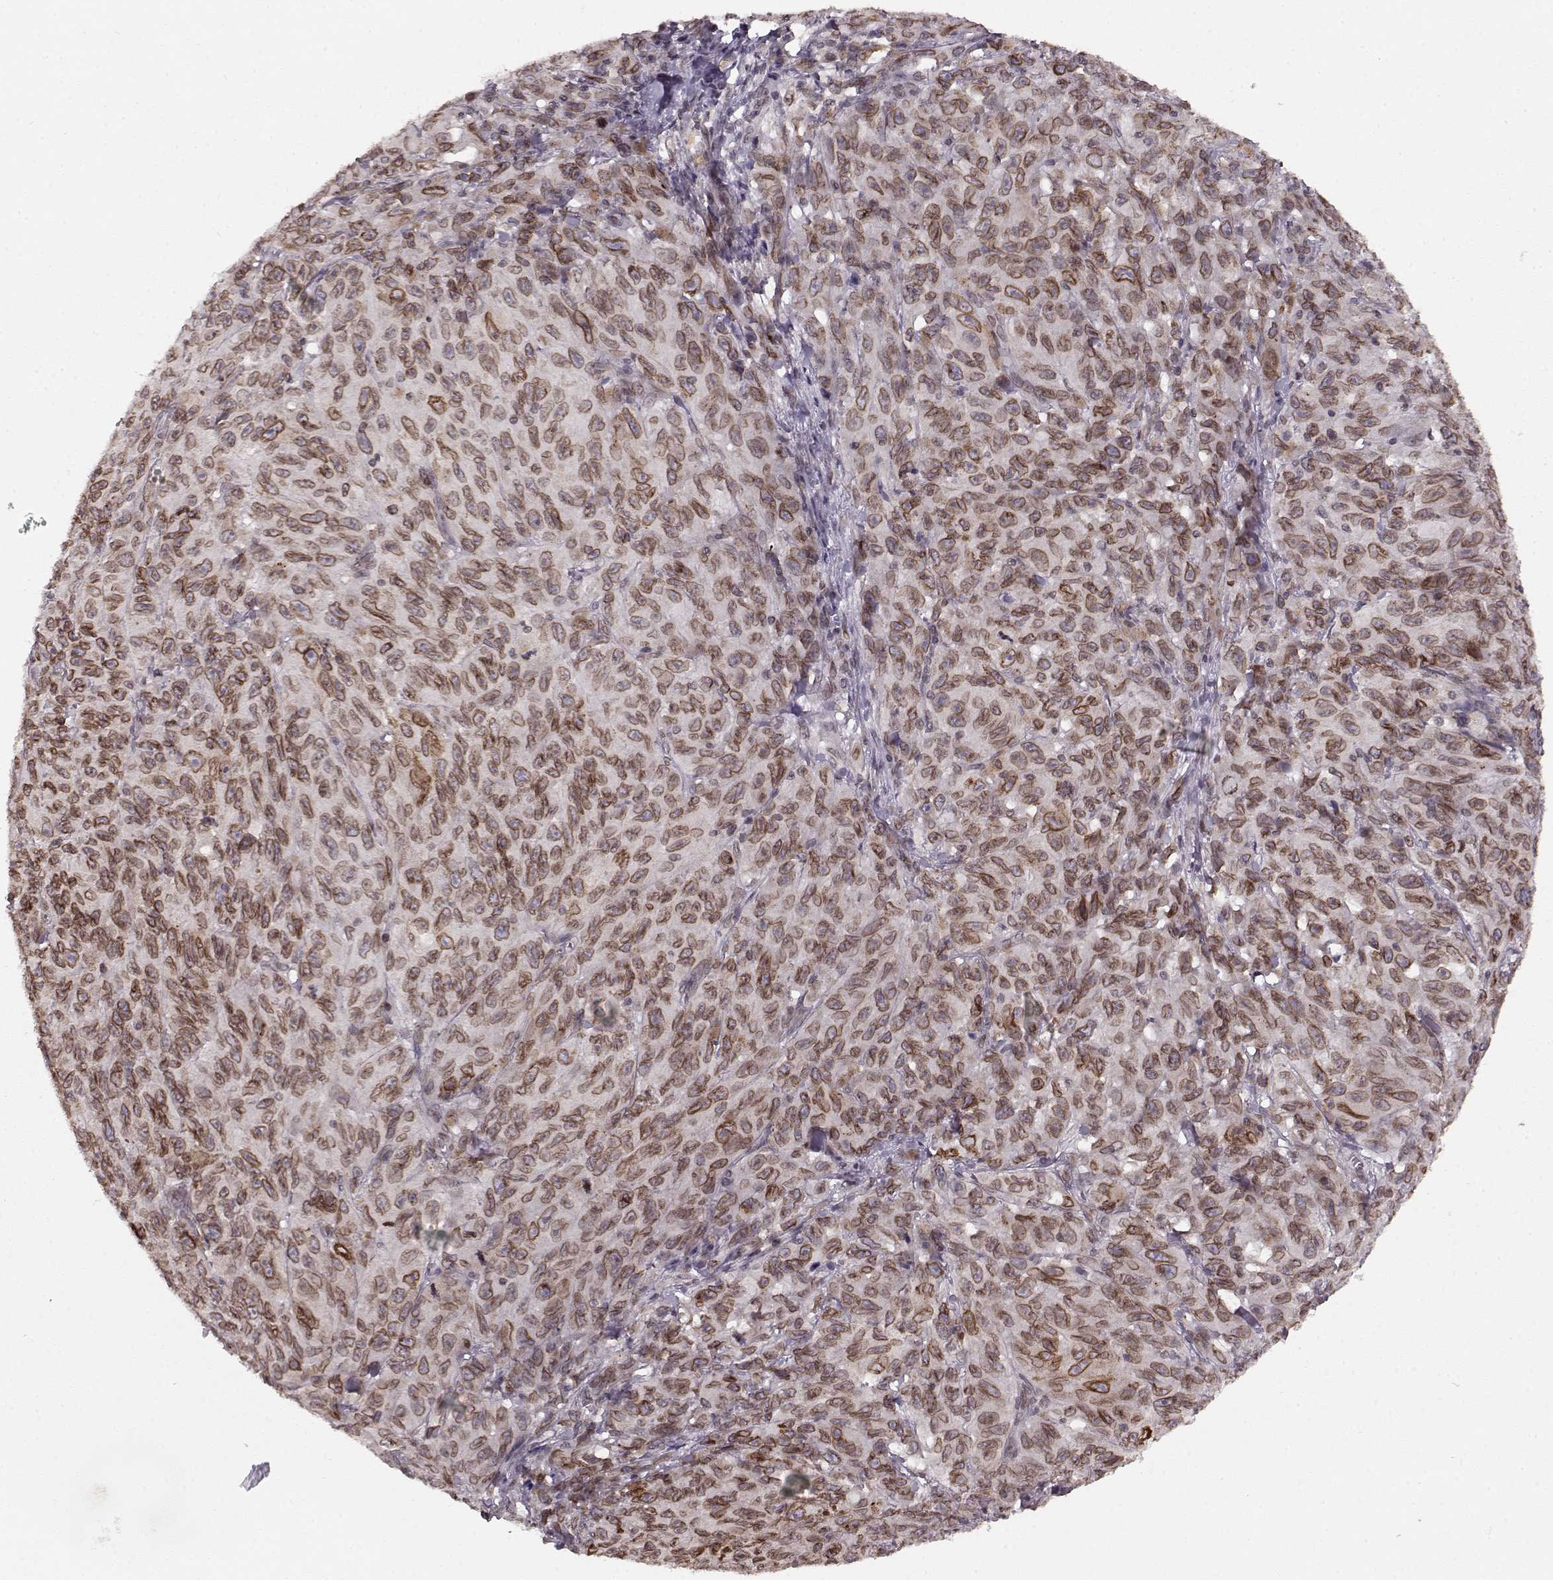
{"staining": {"intensity": "strong", "quantity": ">75%", "location": "cytoplasmic/membranous,nuclear"}, "tissue": "melanoma", "cell_type": "Tumor cells", "image_type": "cancer", "snomed": [{"axis": "morphology", "description": "Malignant melanoma, NOS"}, {"axis": "topography", "description": "Vulva, labia, clitoris and Bartholin´s gland, NO"}], "caption": "An immunohistochemistry micrograph of tumor tissue is shown. Protein staining in brown shows strong cytoplasmic/membranous and nuclear positivity in malignant melanoma within tumor cells.", "gene": "DCAF12", "patient": {"sex": "female", "age": 75}}